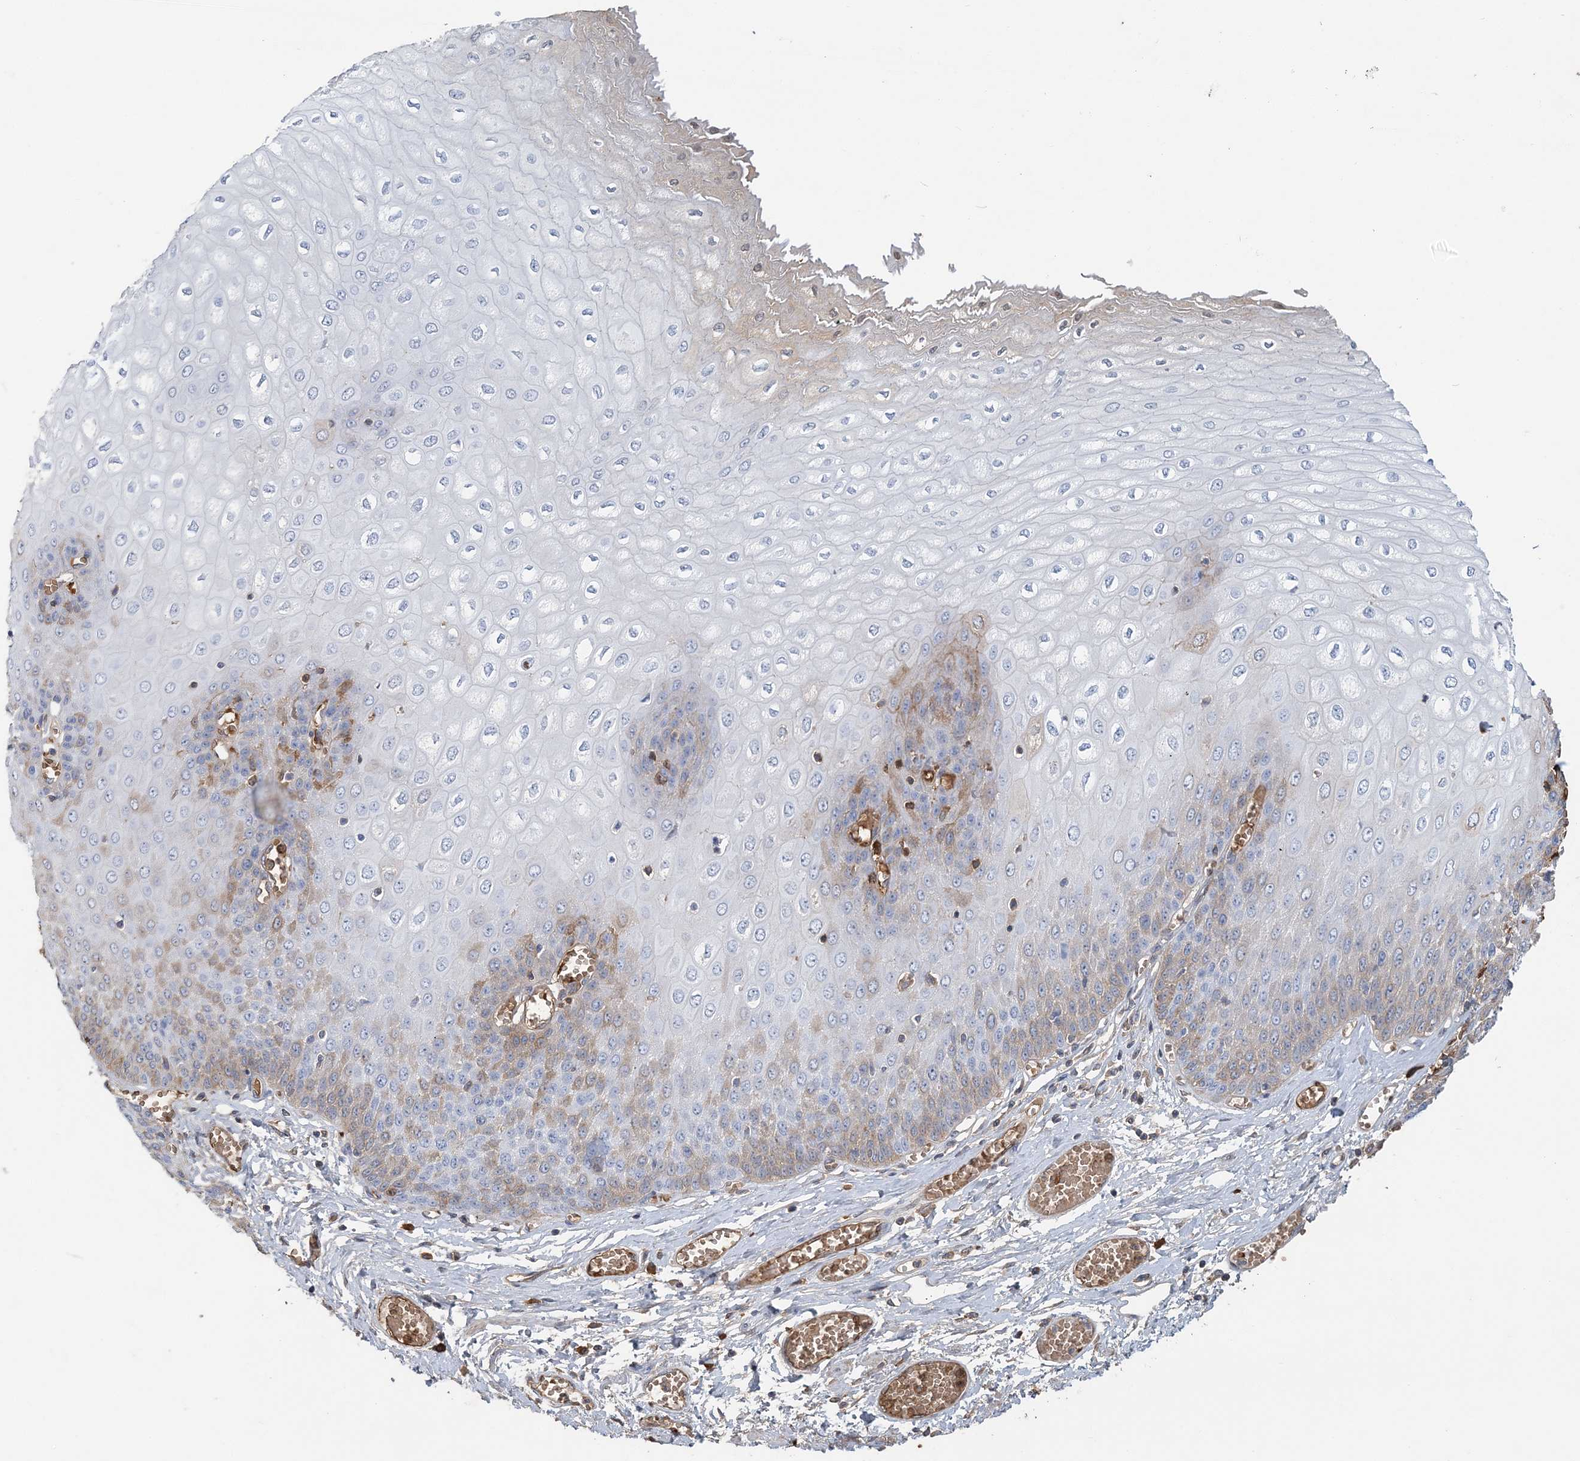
{"staining": {"intensity": "weak", "quantity": "<25%", "location": "cytoplasmic/membranous"}, "tissue": "esophagus", "cell_type": "Squamous epithelial cells", "image_type": "normal", "snomed": [{"axis": "morphology", "description": "Normal tissue, NOS"}, {"axis": "topography", "description": "Esophagus"}], "caption": "Micrograph shows no significant protein expression in squamous epithelial cells of unremarkable esophagus.", "gene": "HBD", "patient": {"sex": "male", "age": 60}}